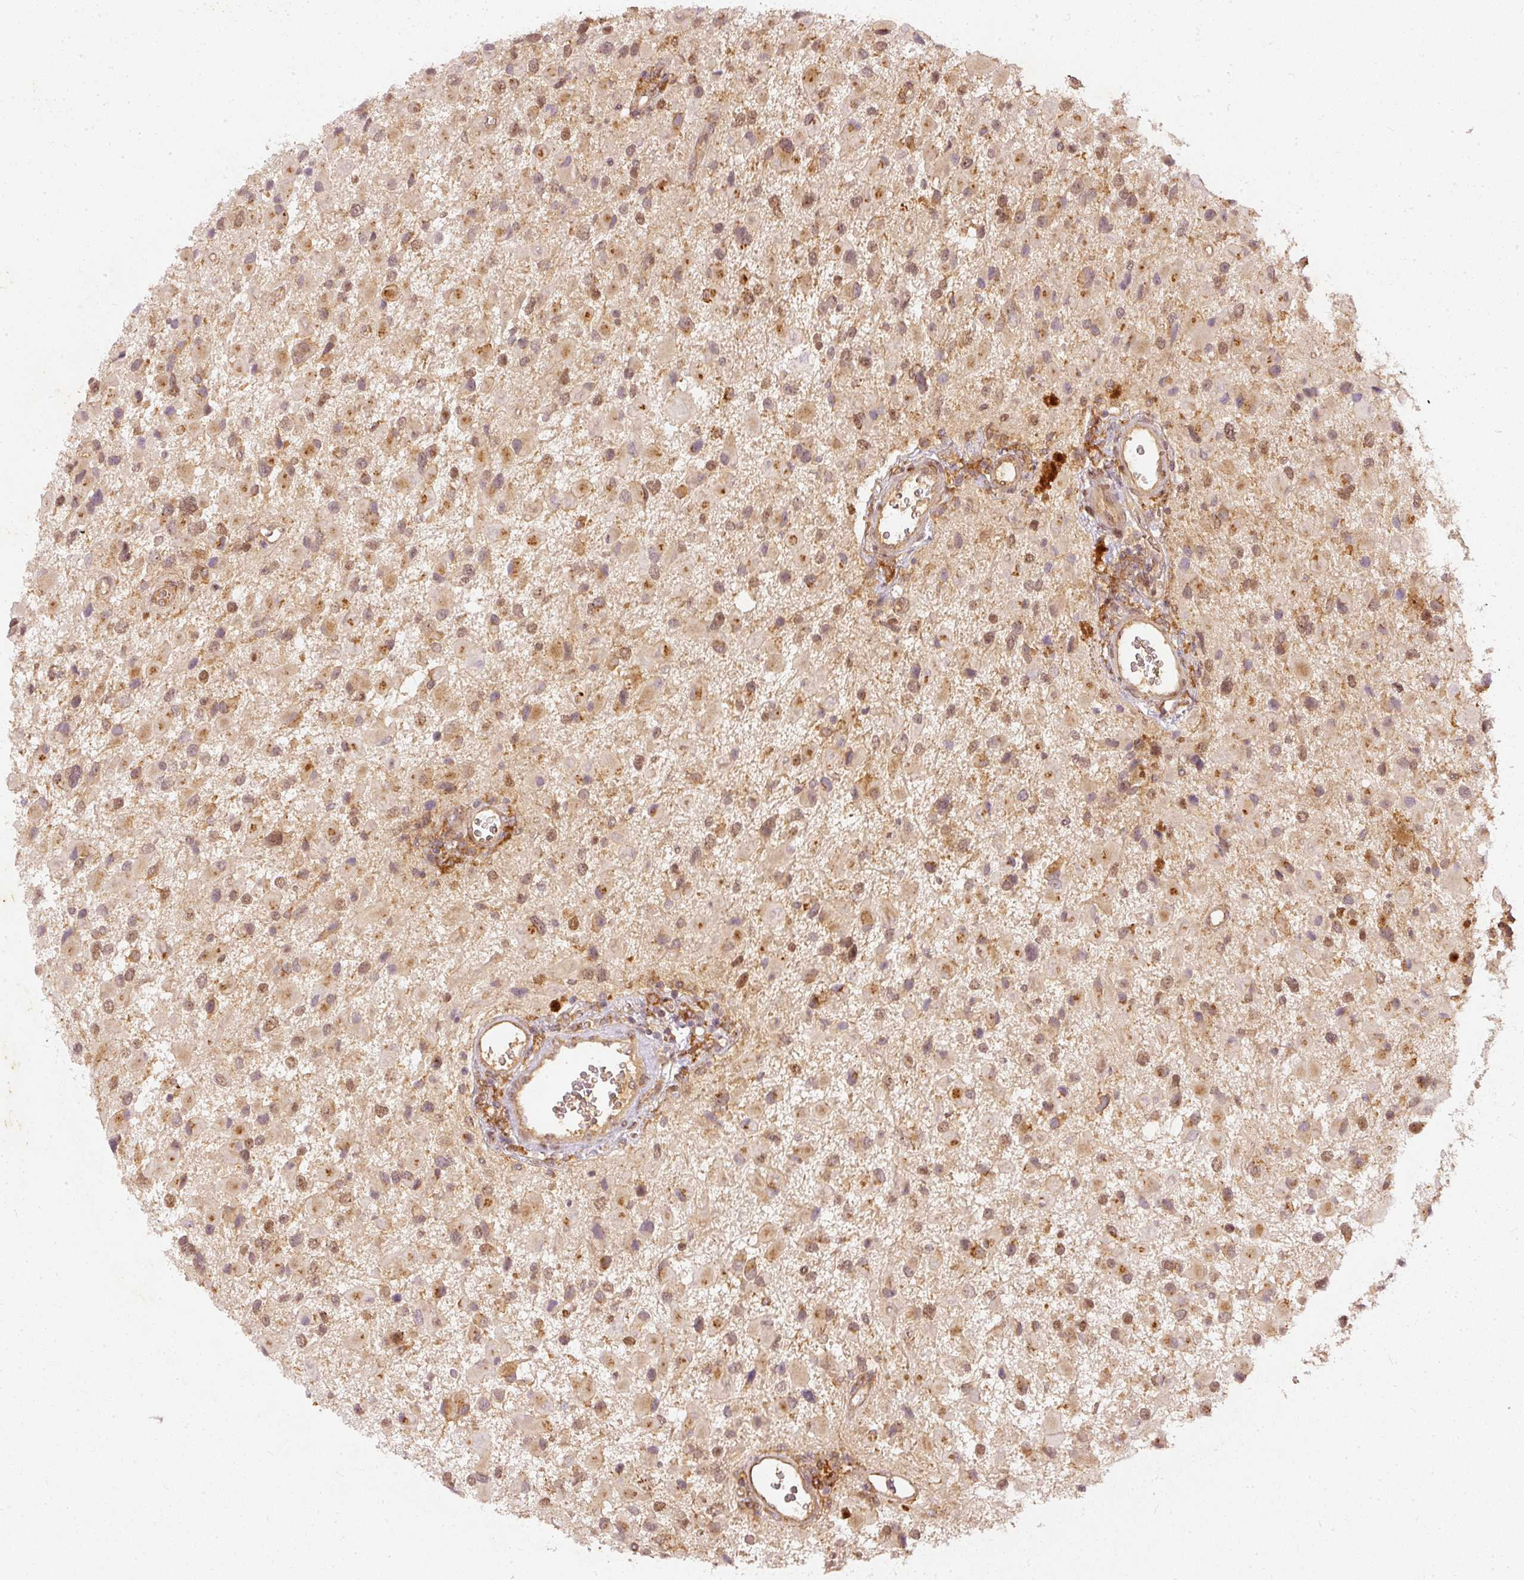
{"staining": {"intensity": "moderate", "quantity": ">75%", "location": "cytoplasmic/membranous,nuclear"}, "tissue": "glioma", "cell_type": "Tumor cells", "image_type": "cancer", "snomed": [{"axis": "morphology", "description": "Glioma, malignant, High grade"}, {"axis": "topography", "description": "Brain"}], "caption": "This image exhibits immunohistochemistry (IHC) staining of human glioma, with medium moderate cytoplasmic/membranous and nuclear expression in approximately >75% of tumor cells.", "gene": "ZNF580", "patient": {"sex": "male", "age": 53}}